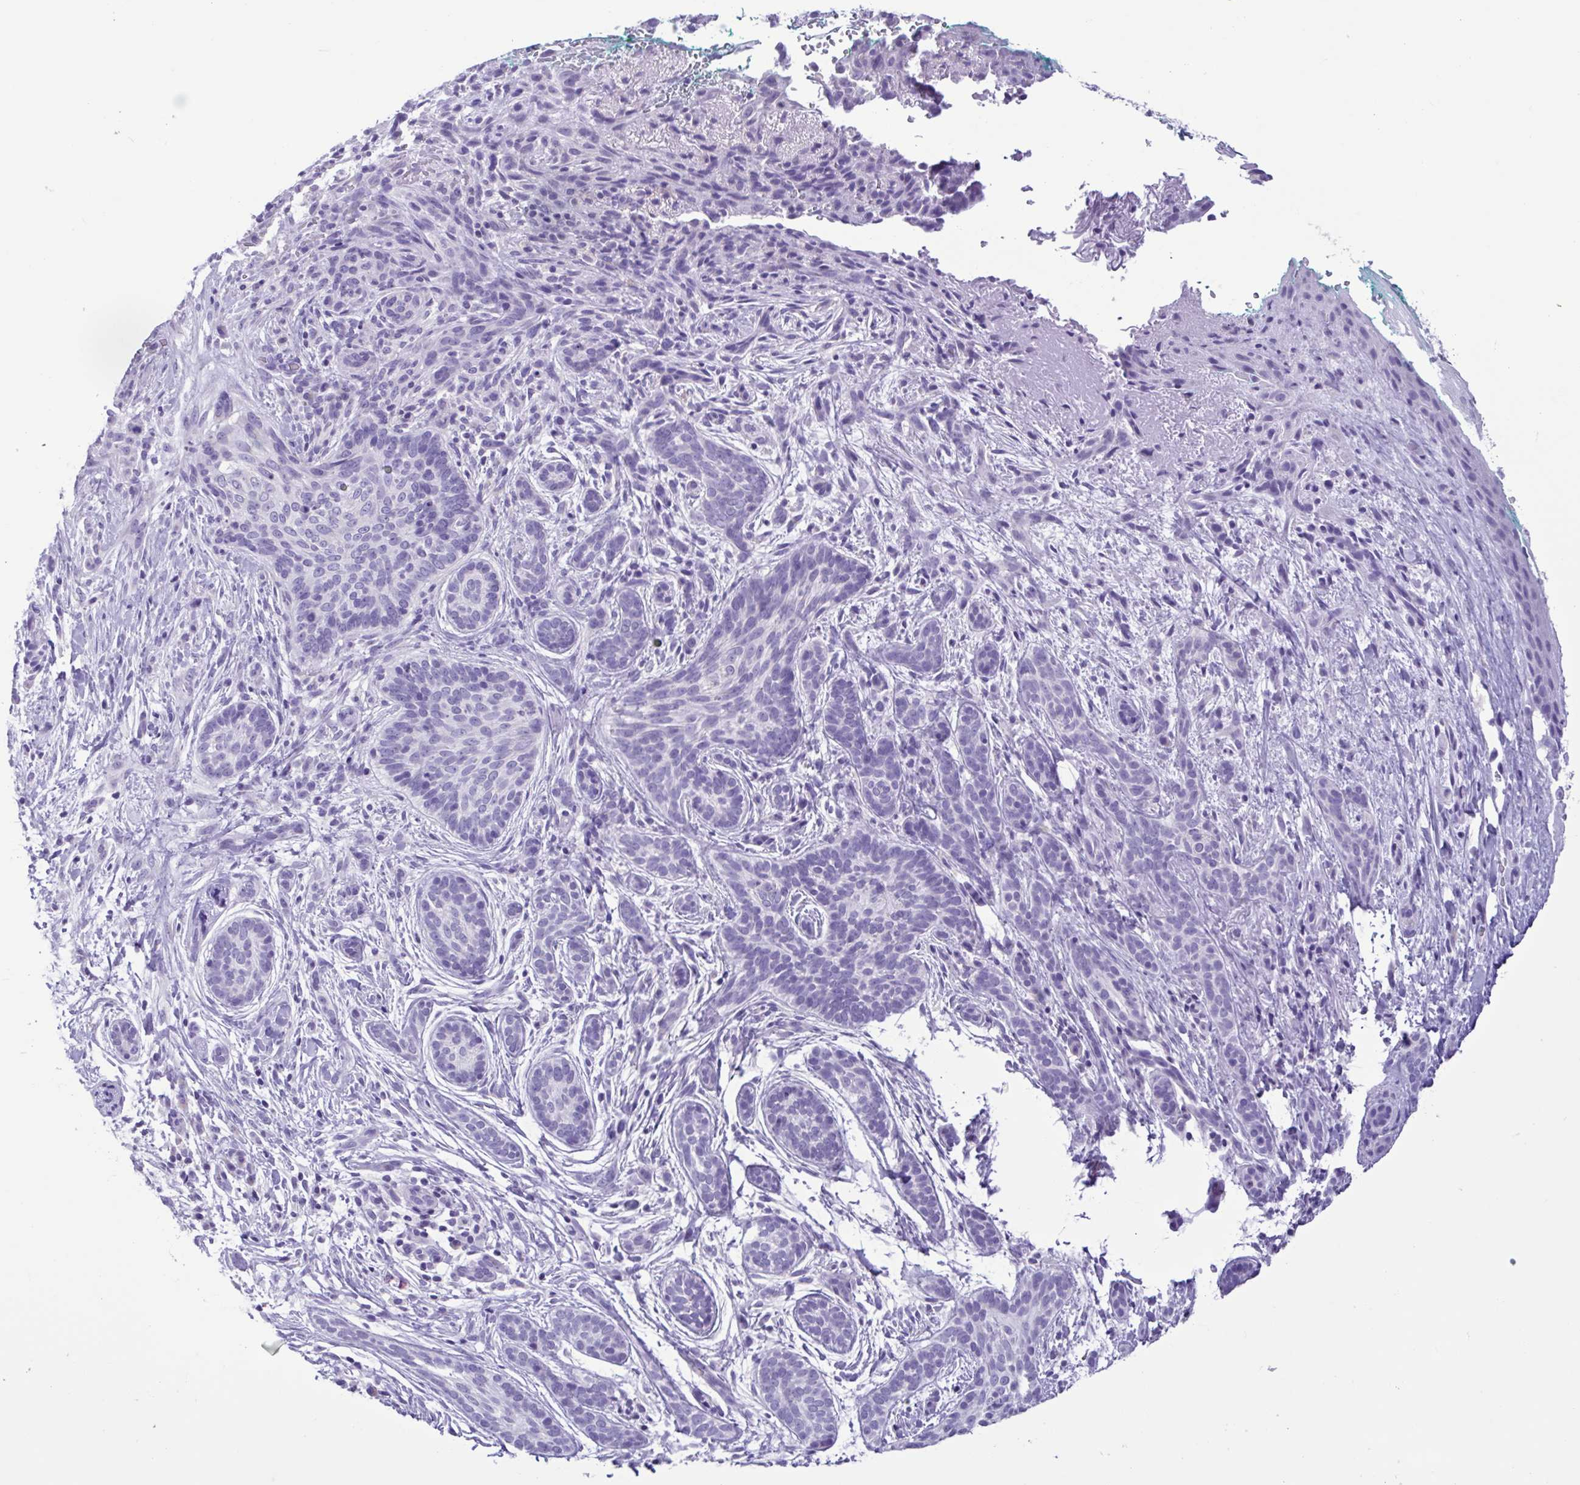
{"staining": {"intensity": "negative", "quantity": "none", "location": "none"}, "tissue": "skin cancer", "cell_type": "Tumor cells", "image_type": "cancer", "snomed": [{"axis": "morphology", "description": "Basal cell carcinoma"}, {"axis": "topography", "description": "Skin"}], "caption": "IHC photomicrograph of neoplastic tissue: human skin cancer stained with DAB shows no significant protein staining in tumor cells.", "gene": "CBY2", "patient": {"sex": "male", "age": 63}}